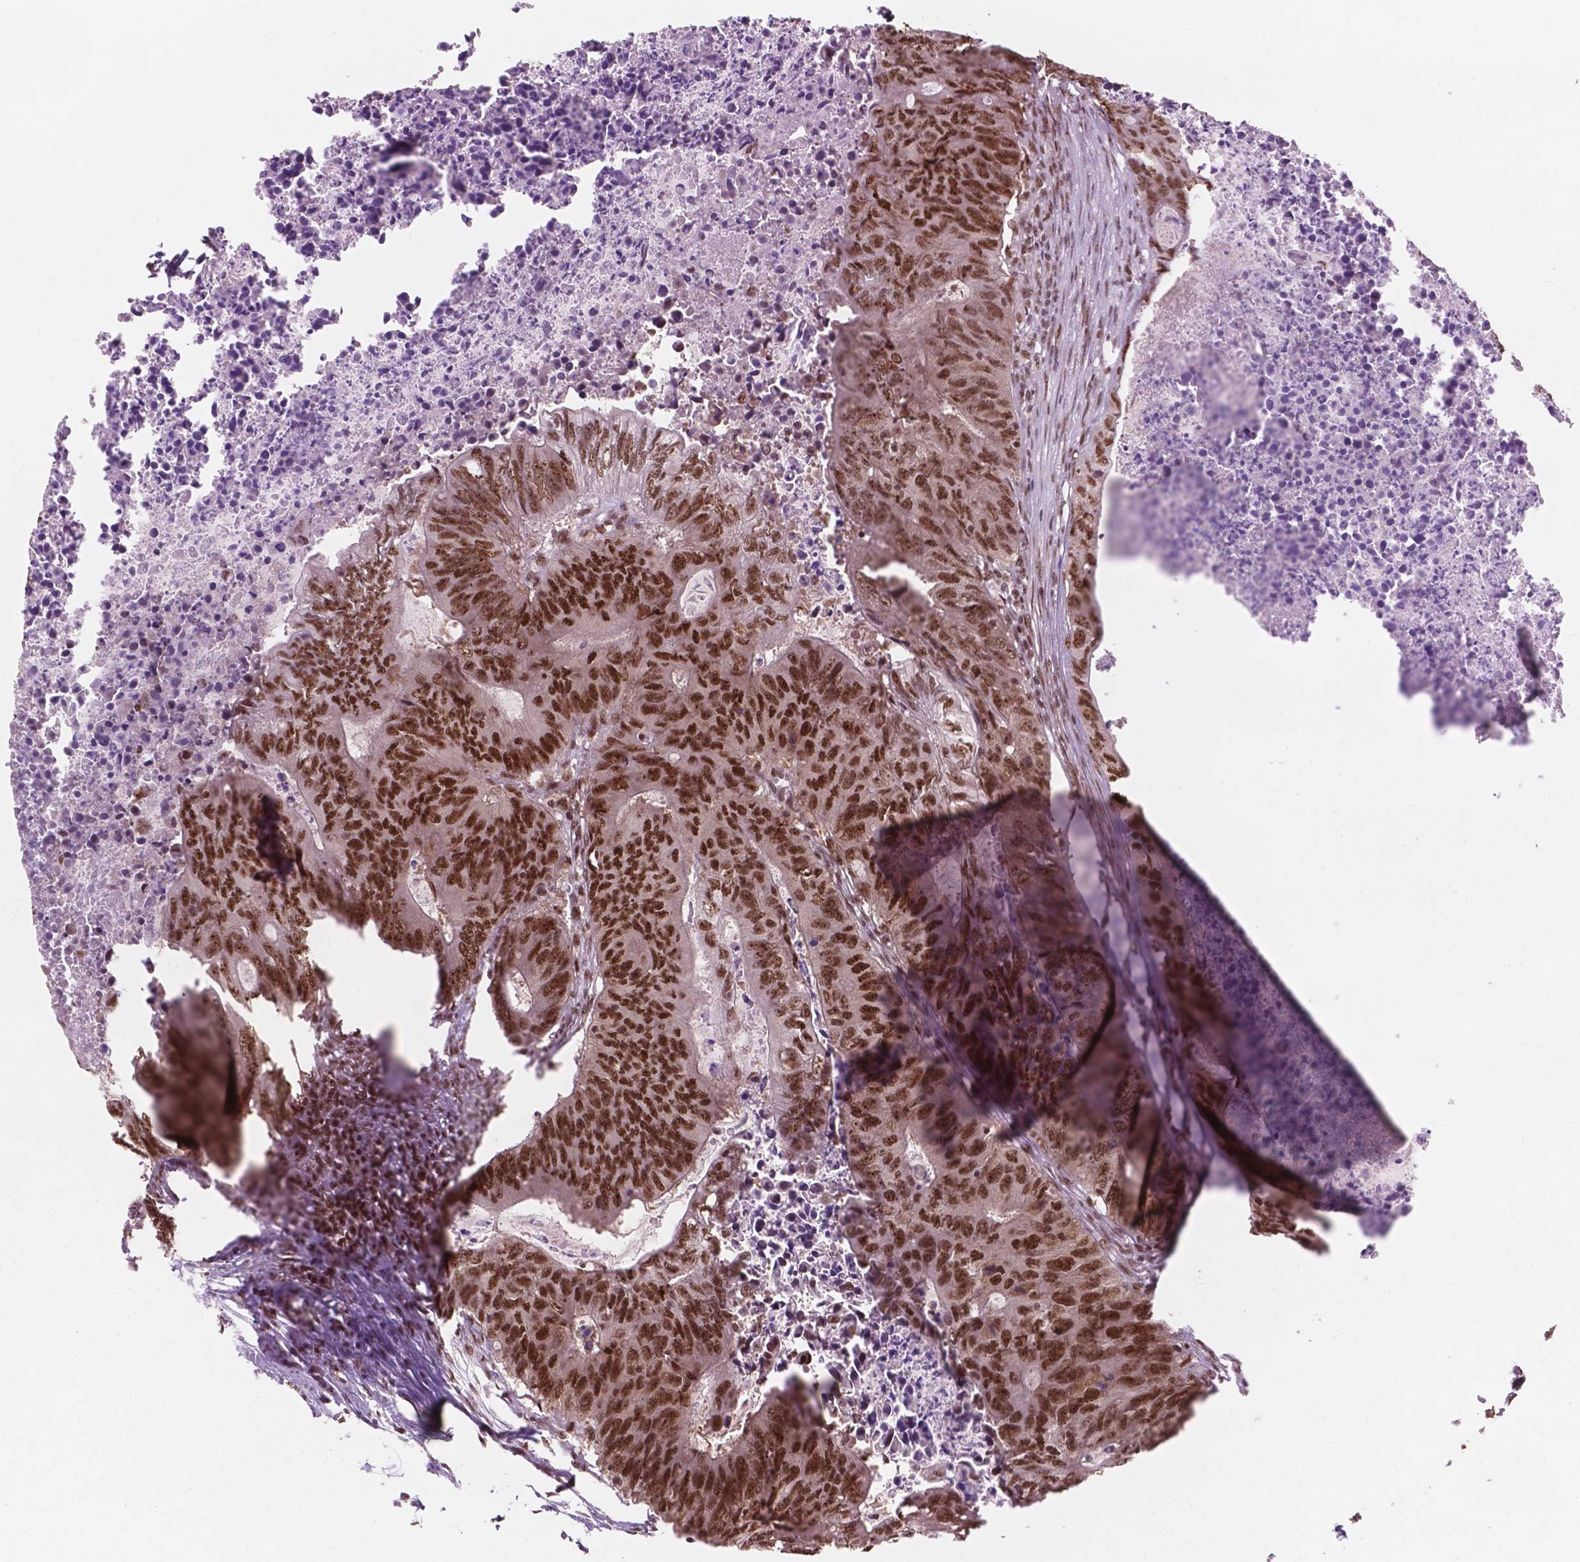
{"staining": {"intensity": "strong", "quantity": ">75%", "location": "nuclear"}, "tissue": "colorectal cancer", "cell_type": "Tumor cells", "image_type": "cancer", "snomed": [{"axis": "morphology", "description": "Adenocarcinoma, NOS"}, {"axis": "topography", "description": "Colon"}], "caption": "Immunohistochemical staining of colorectal adenocarcinoma shows high levels of strong nuclear positivity in about >75% of tumor cells.", "gene": "POLR2E", "patient": {"sex": "male", "age": 67}}